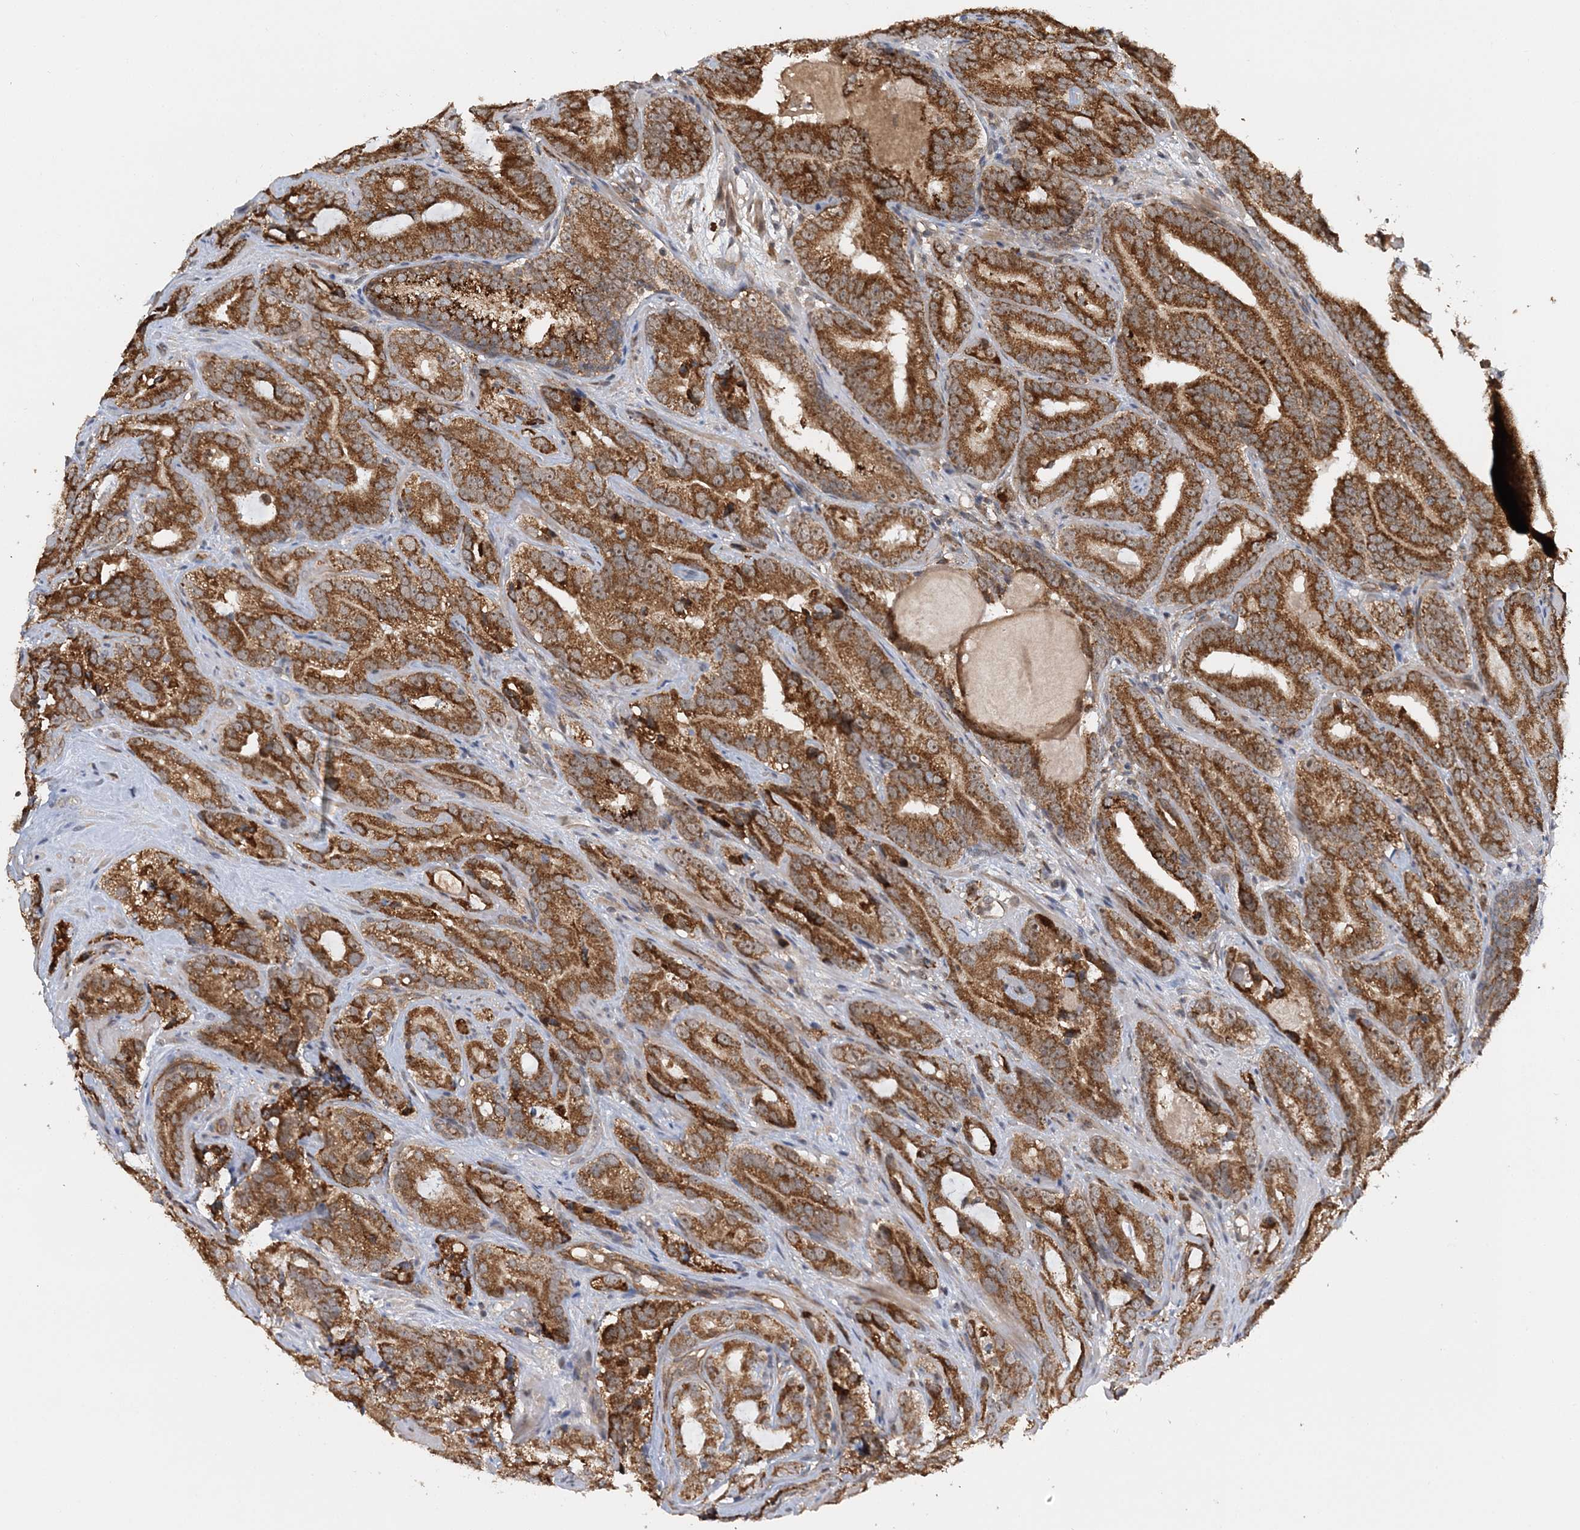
{"staining": {"intensity": "strong", "quantity": ">75%", "location": "cytoplasmic/membranous"}, "tissue": "prostate cancer", "cell_type": "Tumor cells", "image_type": "cancer", "snomed": [{"axis": "morphology", "description": "Adenocarcinoma, High grade"}, {"axis": "topography", "description": "Prostate"}], "caption": "Tumor cells exhibit high levels of strong cytoplasmic/membranous positivity in approximately >75% of cells in high-grade adenocarcinoma (prostate). (DAB = brown stain, brightfield microscopy at high magnification).", "gene": "KIF4A", "patient": {"sex": "male", "age": 57}}